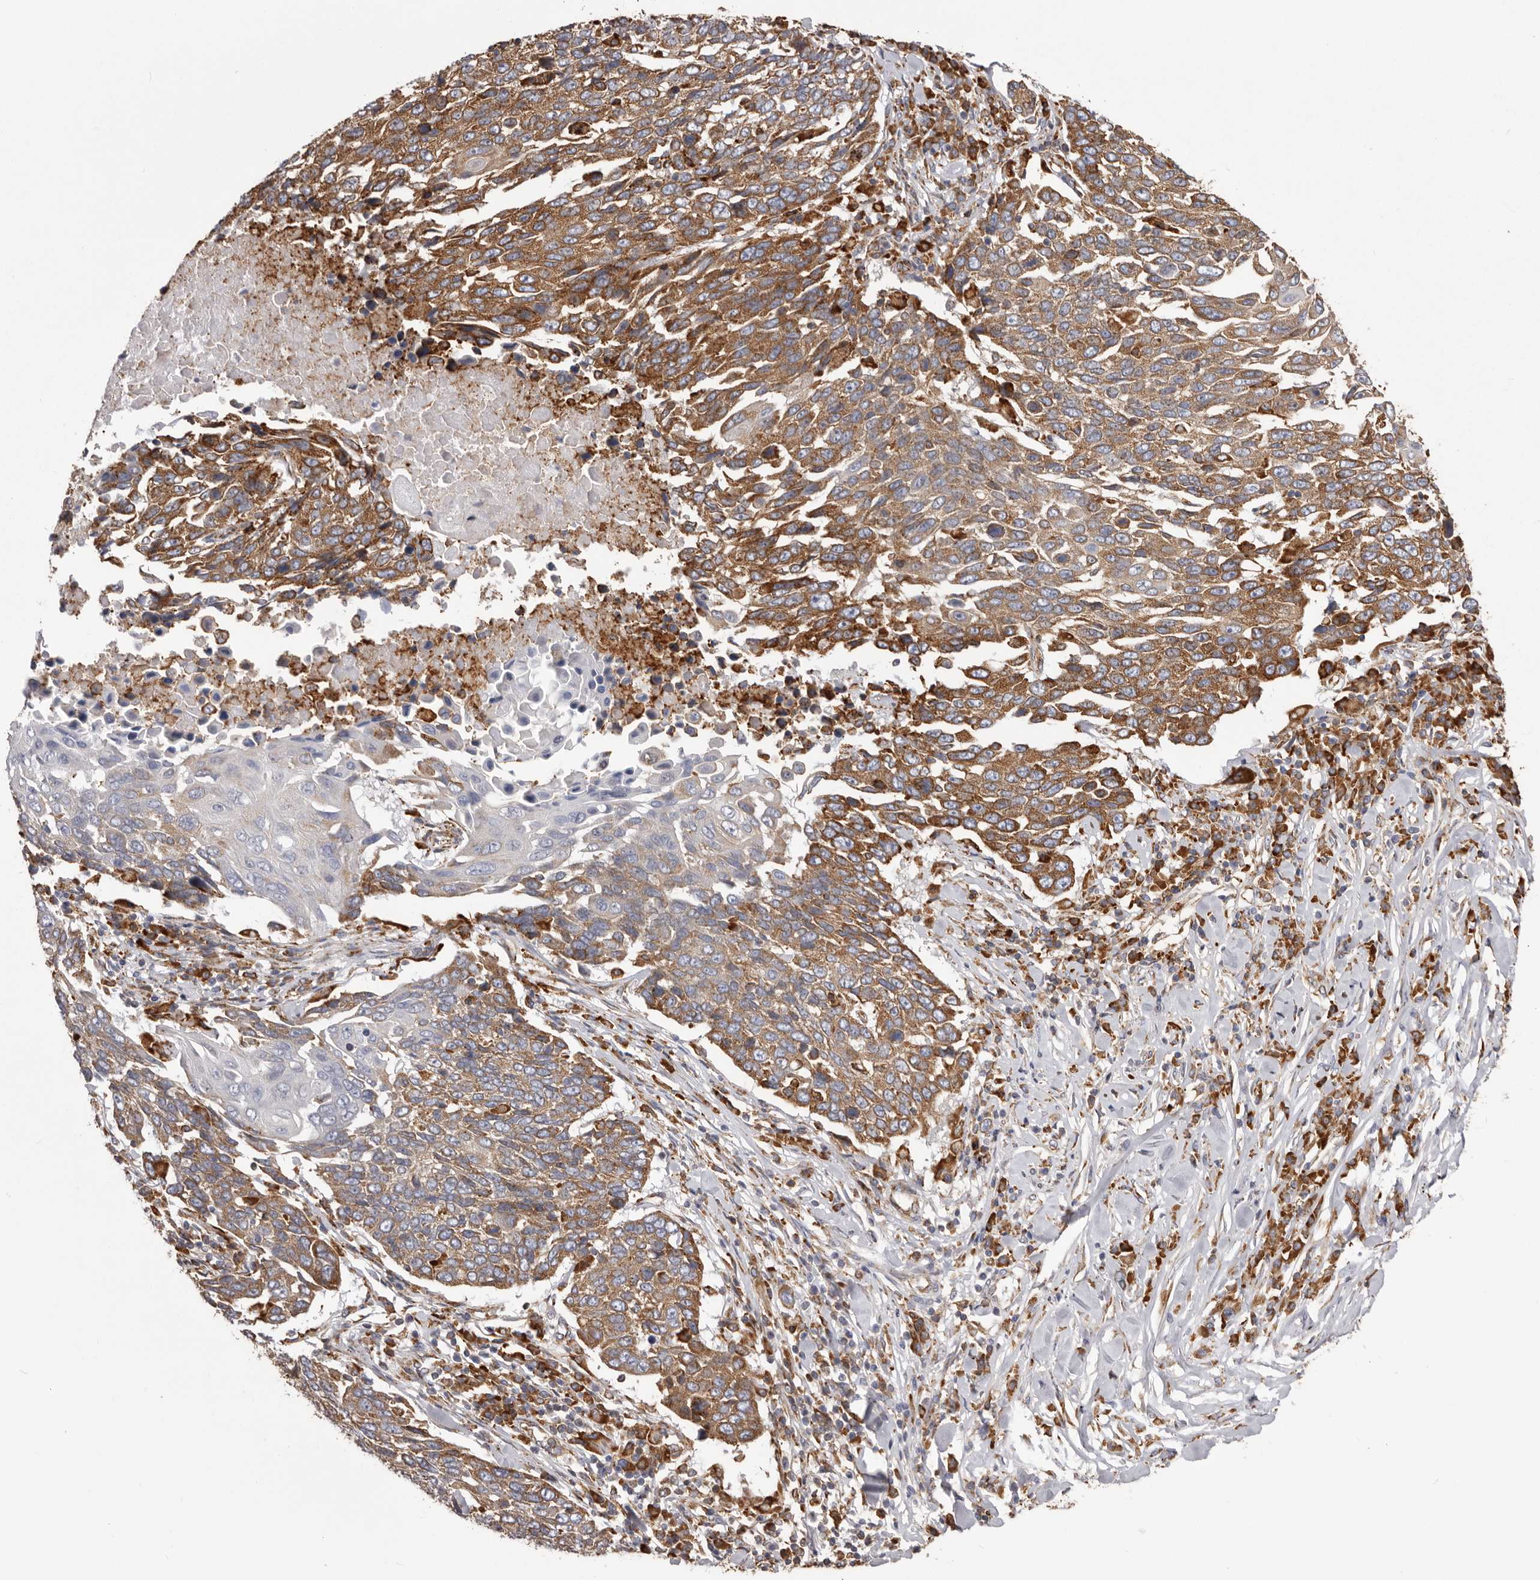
{"staining": {"intensity": "moderate", "quantity": ">75%", "location": "cytoplasmic/membranous"}, "tissue": "lung cancer", "cell_type": "Tumor cells", "image_type": "cancer", "snomed": [{"axis": "morphology", "description": "Squamous cell carcinoma, NOS"}, {"axis": "topography", "description": "Lung"}], "caption": "The immunohistochemical stain labels moderate cytoplasmic/membranous expression in tumor cells of lung cancer (squamous cell carcinoma) tissue.", "gene": "QRSL1", "patient": {"sex": "male", "age": 66}}